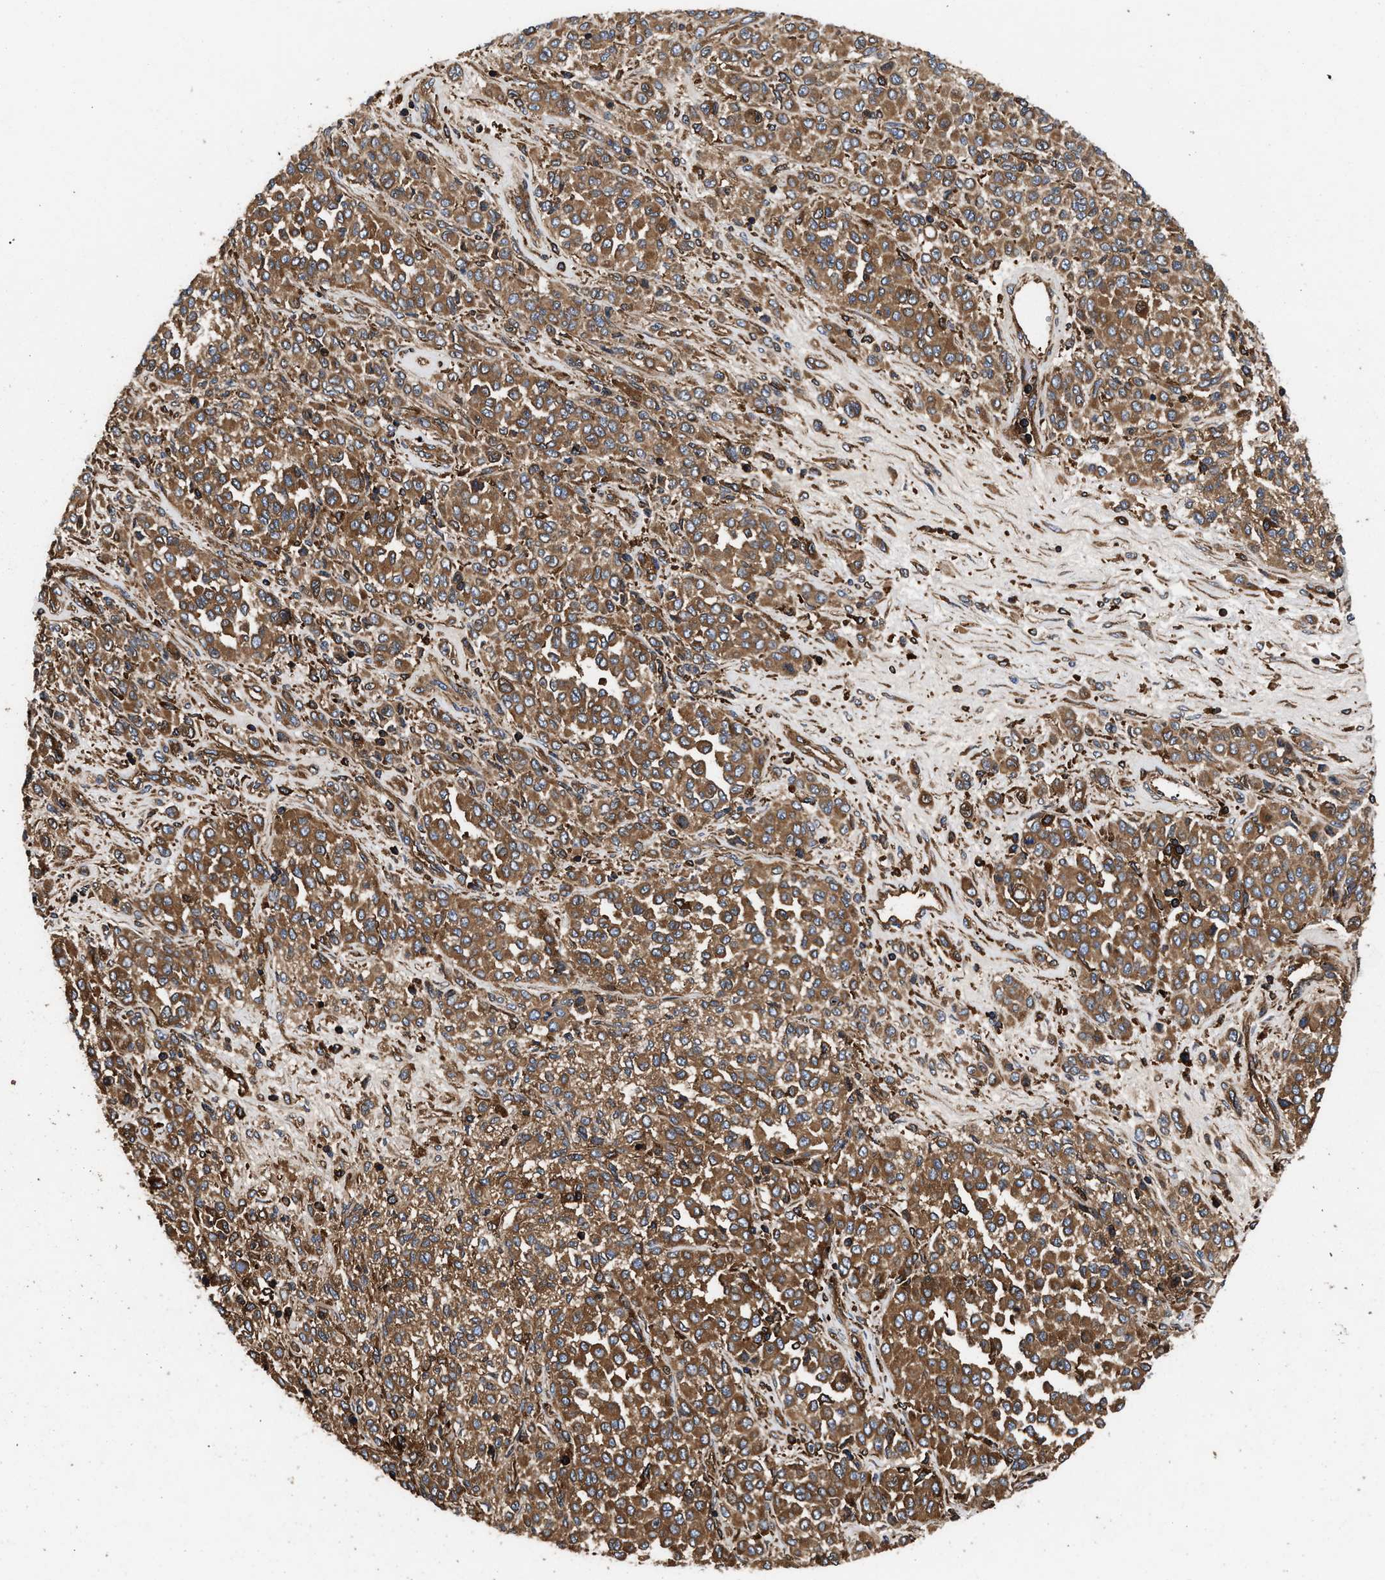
{"staining": {"intensity": "moderate", "quantity": ">75%", "location": "cytoplasmic/membranous"}, "tissue": "melanoma", "cell_type": "Tumor cells", "image_type": "cancer", "snomed": [{"axis": "morphology", "description": "Malignant melanoma, Metastatic site"}, {"axis": "topography", "description": "Pancreas"}], "caption": "The photomicrograph reveals staining of melanoma, revealing moderate cytoplasmic/membranous protein staining (brown color) within tumor cells.", "gene": "KYAT1", "patient": {"sex": "female", "age": 30}}